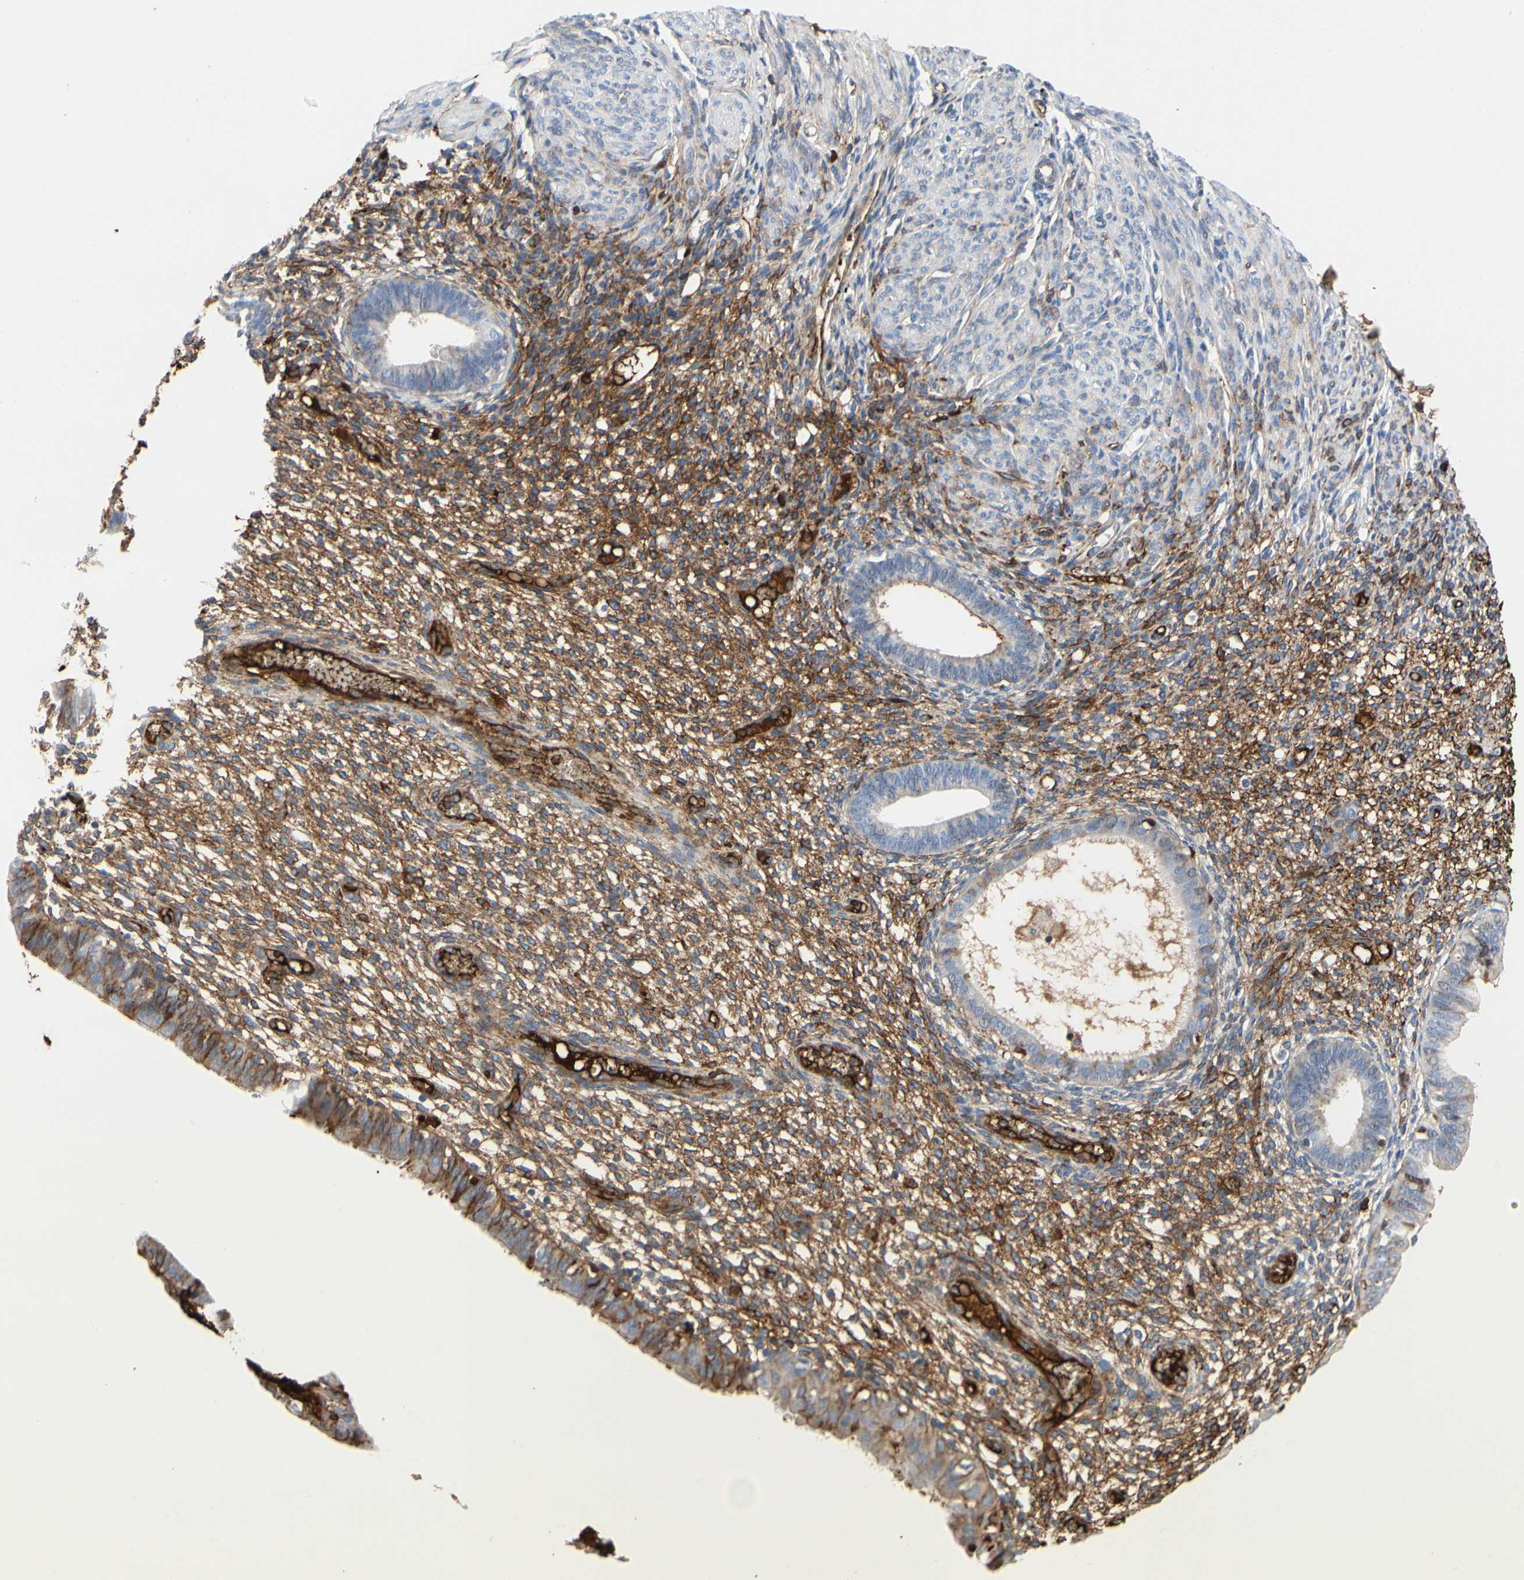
{"staining": {"intensity": "strong", "quantity": ">75%", "location": "cytoplasmic/membranous"}, "tissue": "endometrium", "cell_type": "Cells in endometrial stroma", "image_type": "normal", "snomed": [{"axis": "morphology", "description": "Normal tissue, NOS"}, {"axis": "topography", "description": "Endometrium"}], "caption": "Immunohistochemistry histopathology image of unremarkable endometrium: human endometrium stained using immunohistochemistry demonstrates high levels of strong protein expression localized specifically in the cytoplasmic/membranous of cells in endometrial stroma, appearing as a cytoplasmic/membranous brown color.", "gene": "FGB", "patient": {"sex": "female", "age": 61}}